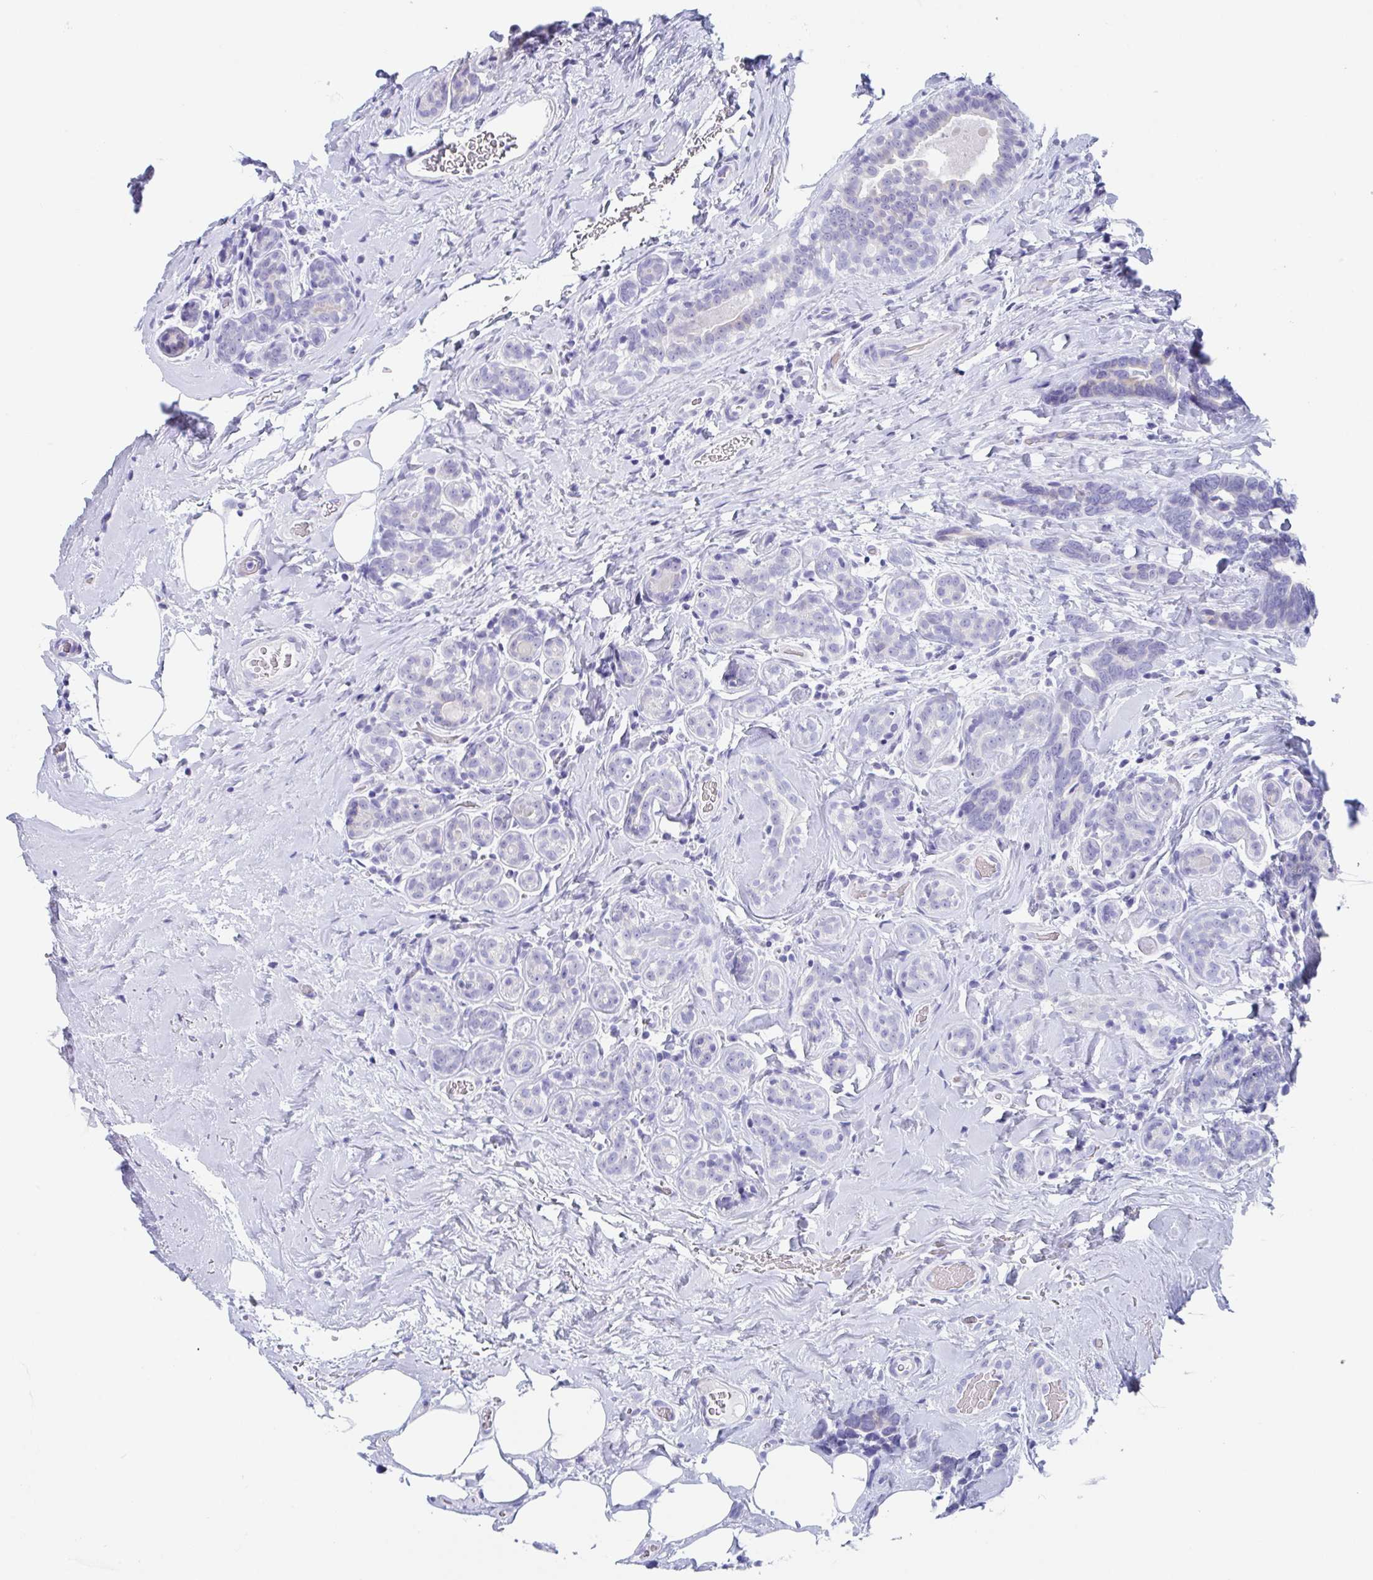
{"staining": {"intensity": "negative", "quantity": "none", "location": "none"}, "tissue": "breast cancer", "cell_type": "Tumor cells", "image_type": "cancer", "snomed": [{"axis": "morphology", "description": "Duct carcinoma"}, {"axis": "topography", "description": "Breast"}], "caption": "There is no significant positivity in tumor cells of breast invasive ductal carcinoma.", "gene": "ZPBP", "patient": {"sex": "female", "age": 71}}